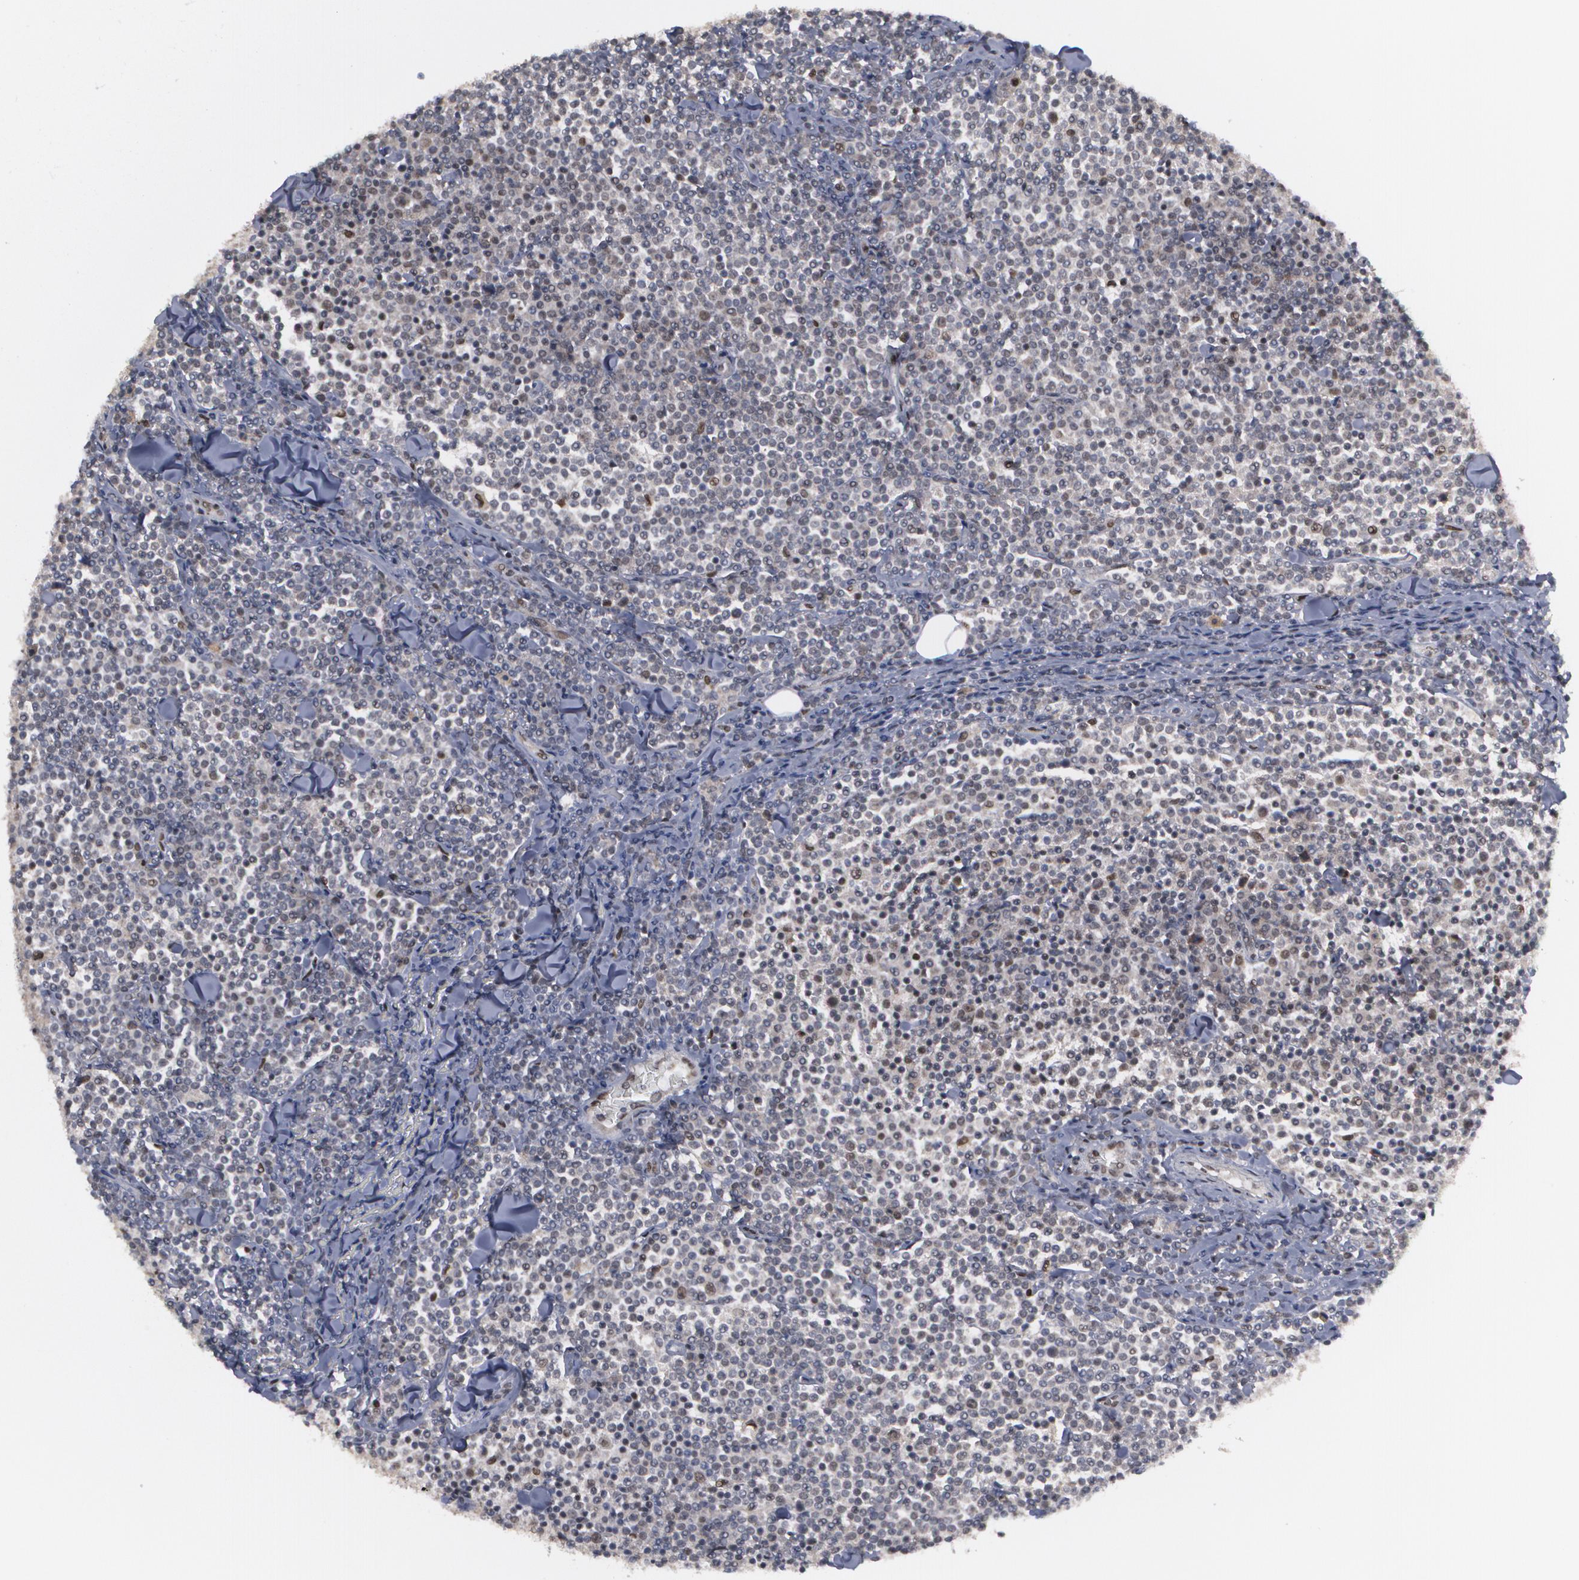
{"staining": {"intensity": "weak", "quantity": "25%-75%", "location": "nuclear"}, "tissue": "lymphoma", "cell_type": "Tumor cells", "image_type": "cancer", "snomed": [{"axis": "morphology", "description": "Malignant lymphoma, non-Hodgkin's type, Low grade"}, {"axis": "topography", "description": "Soft tissue"}], "caption": "Immunohistochemical staining of human lymphoma reveals low levels of weak nuclear expression in approximately 25%-75% of tumor cells.", "gene": "INTS6", "patient": {"sex": "male", "age": 92}}